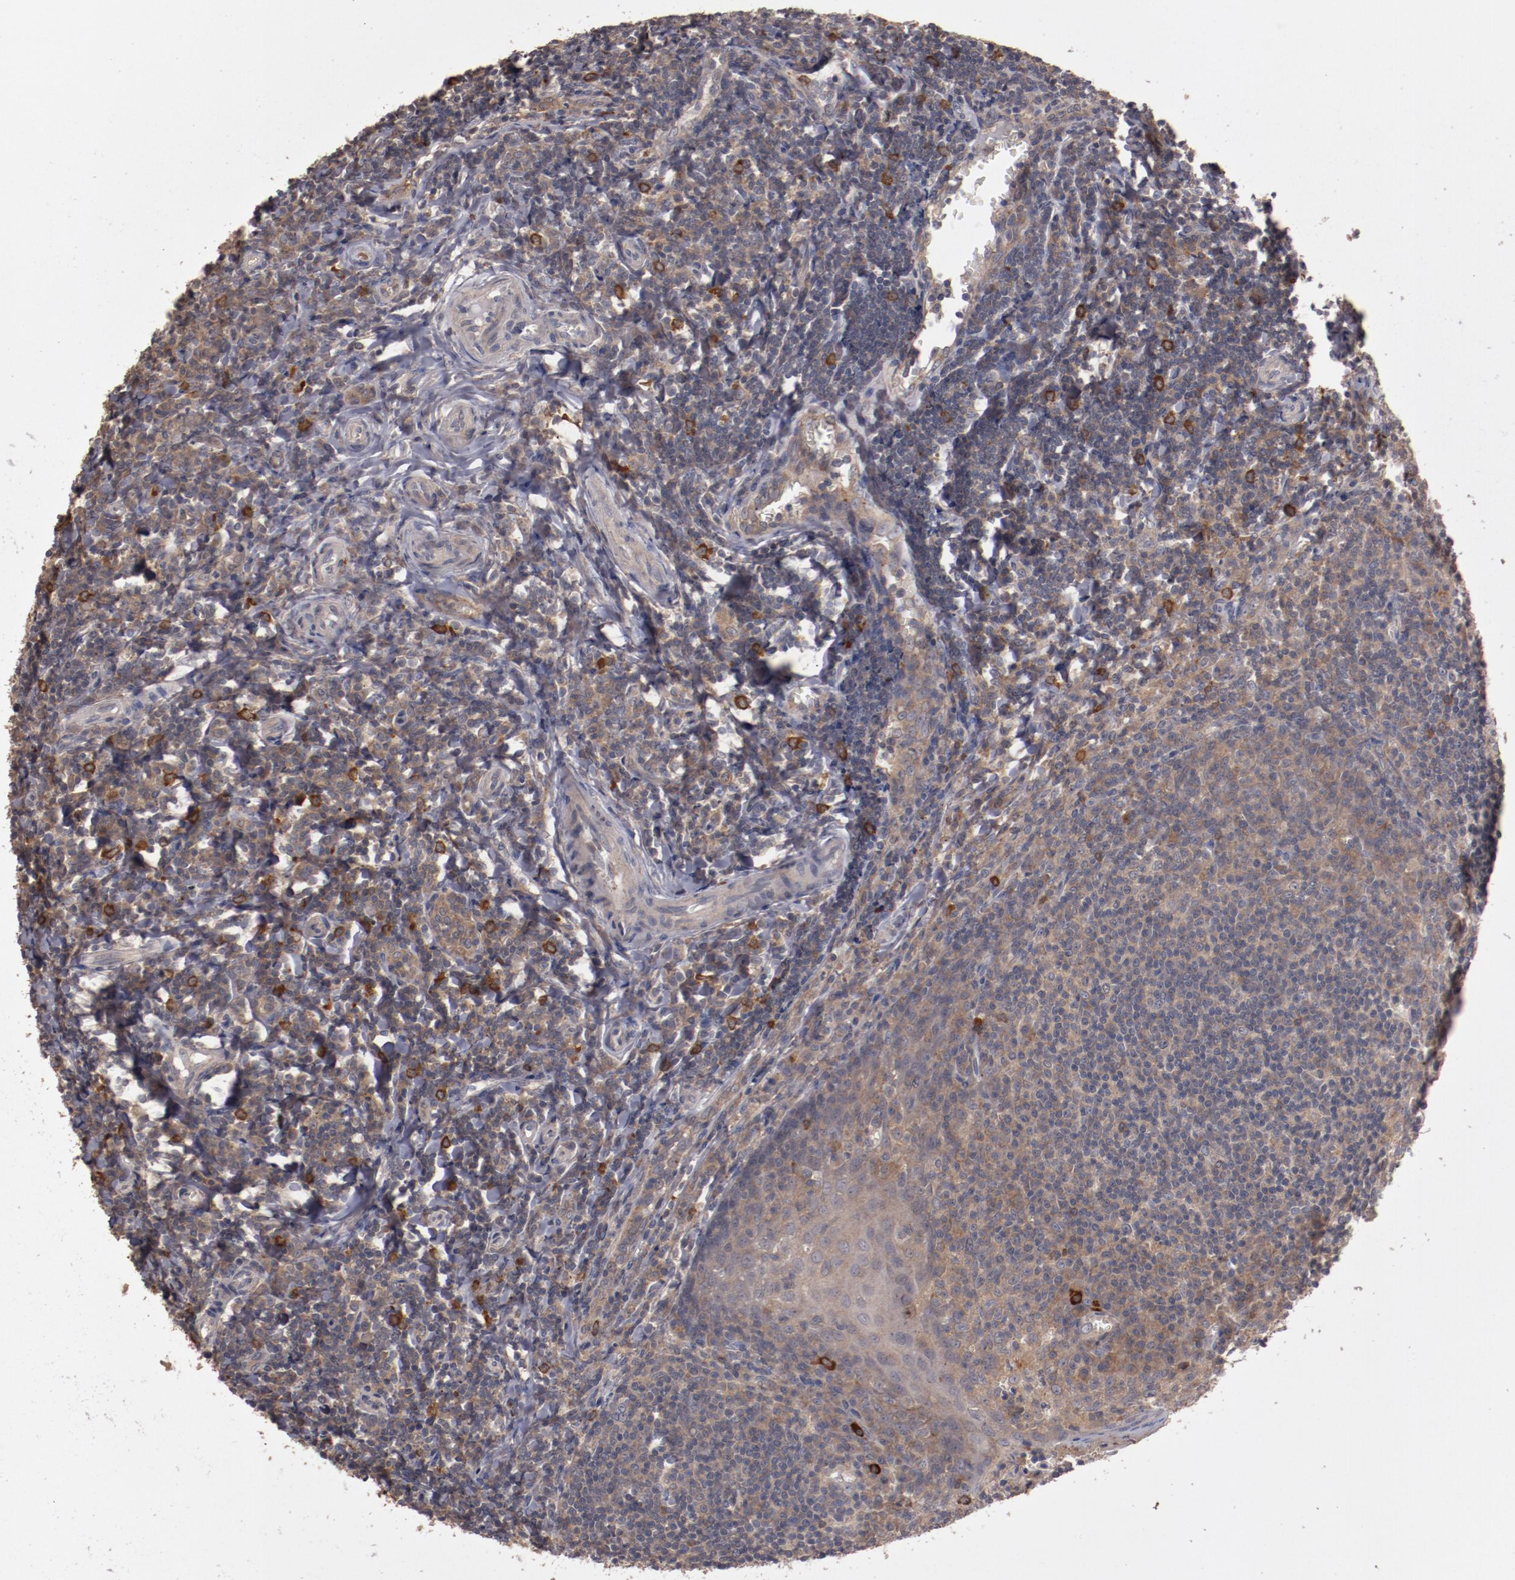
{"staining": {"intensity": "moderate", "quantity": ">75%", "location": "cytoplasmic/membranous"}, "tissue": "tonsil", "cell_type": "Germinal center cells", "image_type": "normal", "snomed": [{"axis": "morphology", "description": "Normal tissue, NOS"}, {"axis": "topography", "description": "Tonsil"}], "caption": "IHC image of normal tonsil: tonsil stained using immunohistochemistry (IHC) reveals medium levels of moderate protein expression localized specifically in the cytoplasmic/membranous of germinal center cells, appearing as a cytoplasmic/membranous brown color.", "gene": "LRRC75B", "patient": {"sex": "male", "age": 20}}